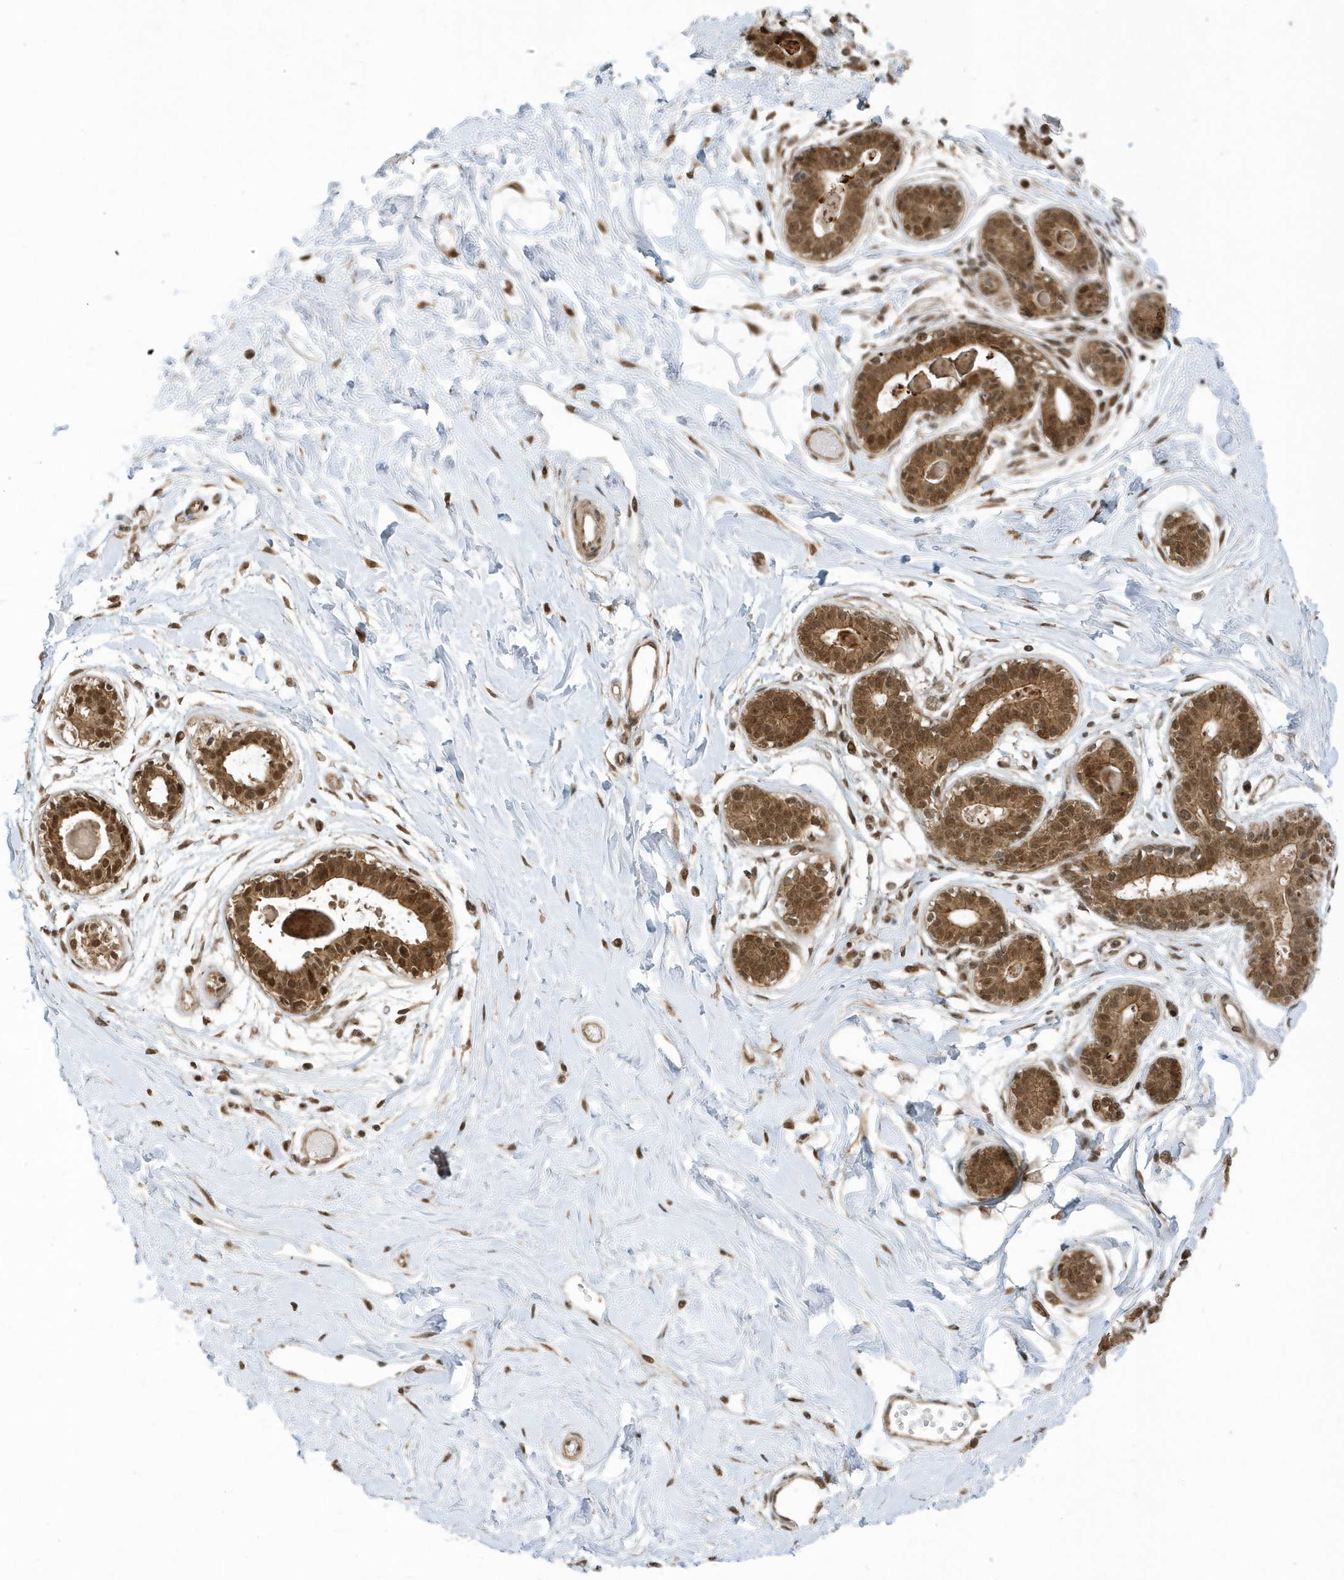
{"staining": {"intensity": "weak", "quantity": "<25%", "location": "cytoplasmic/membranous,nuclear"}, "tissue": "breast", "cell_type": "Adipocytes", "image_type": "normal", "snomed": [{"axis": "morphology", "description": "Normal tissue, NOS"}, {"axis": "topography", "description": "Breast"}], "caption": "The immunohistochemistry (IHC) micrograph has no significant positivity in adipocytes of breast.", "gene": "USP53", "patient": {"sex": "female", "age": 45}}